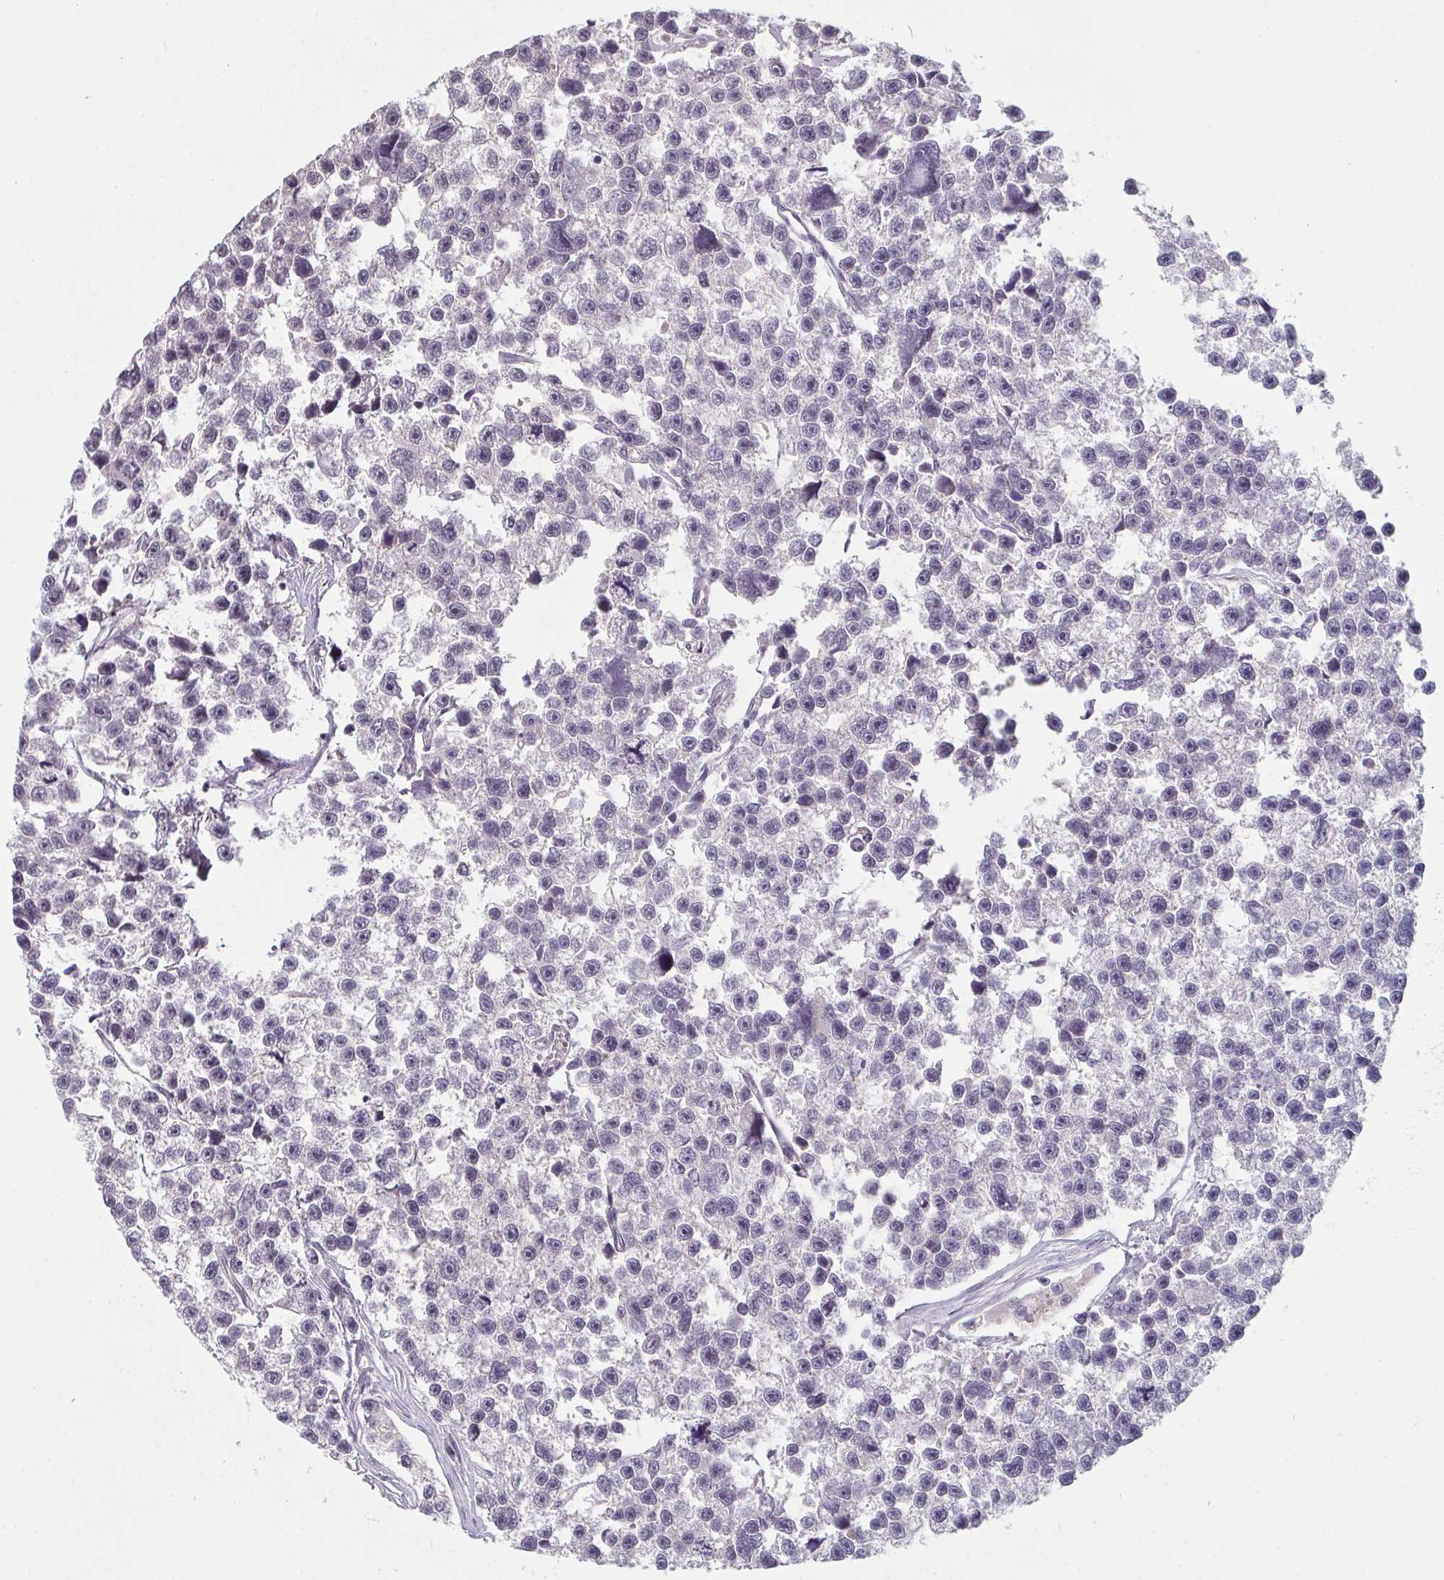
{"staining": {"intensity": "negative", "quantity": "none", "location": "none"}, "tissue": "testis cancer", "cell_type": "Tumor cells", "image_type": "cancer", "snomed": [{"axis": "morphology", "description": "Seminoma, NOS"}, {"axis": "topography", "description": "Testis"}], "caption": "This is an immunohistochemistry image of seminoma (testis). There is no staining in tumor cells.", "gene": "ZNF214", "patient": {"sex": "male", "age": 26}}